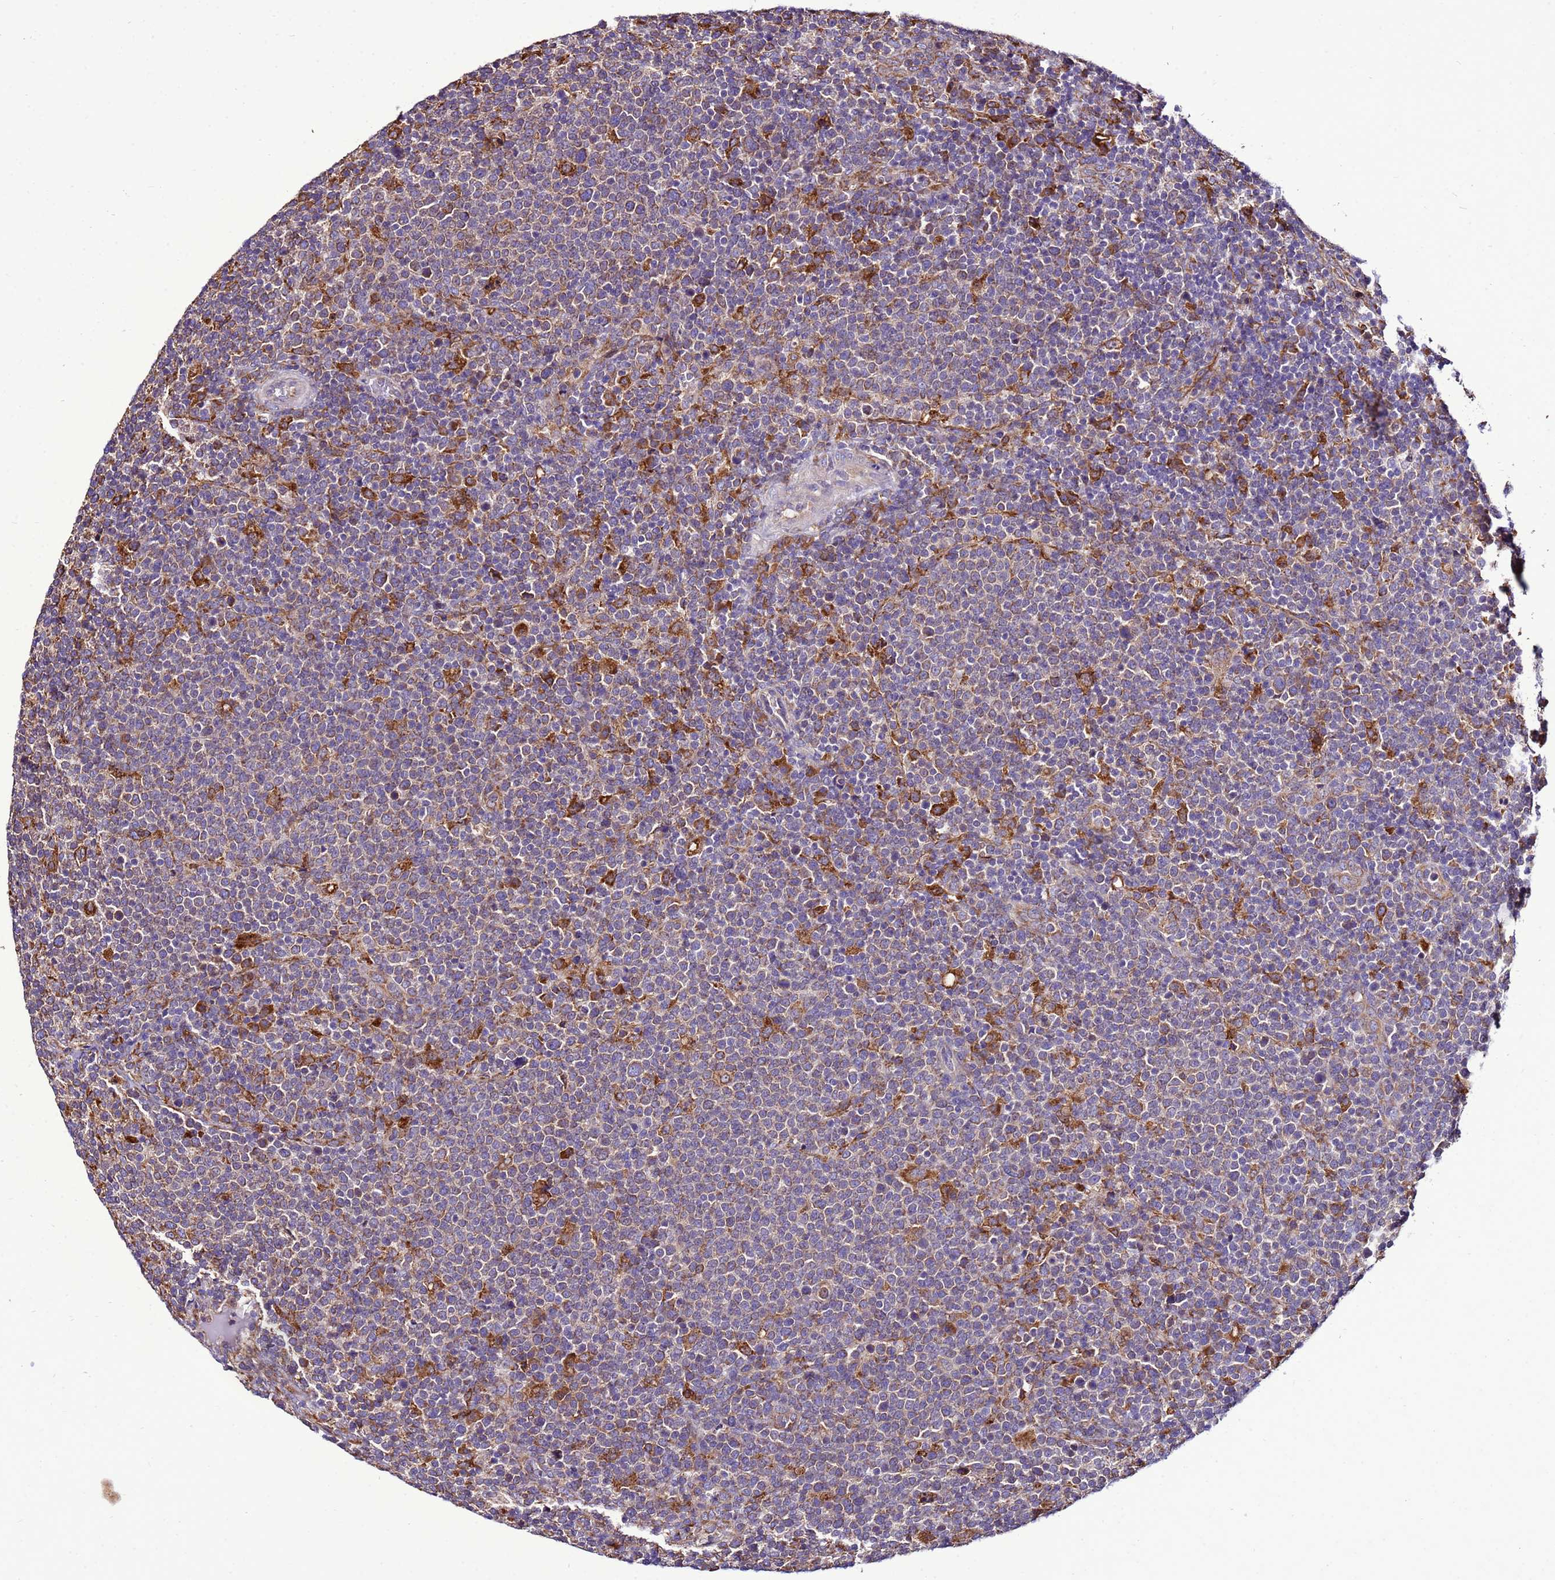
{"staining": {"intensity": "weak", "quantity": "25%-75%", "location": "cytoplasmic/membranous"}, "tissue": "lymphoma", "cell_type": "Tumor cells", "image_type": "cancer", "snomed": [{"axis": "morphology", "description": "Malignant lymphoma, non-Hodgkin's type, High grade"}, {"axis": "topography", "description": "Lymph node"}], "caption": "The histopathology image reveals a brown stain indicating the presence of a protein in the cytoplasmic/membranous of tumor cells in high-grade malignant lymphoma, non-Hodgkin's type.", "gene": "ANTKMT", "patient": {"sex": "male", "age": 61}}